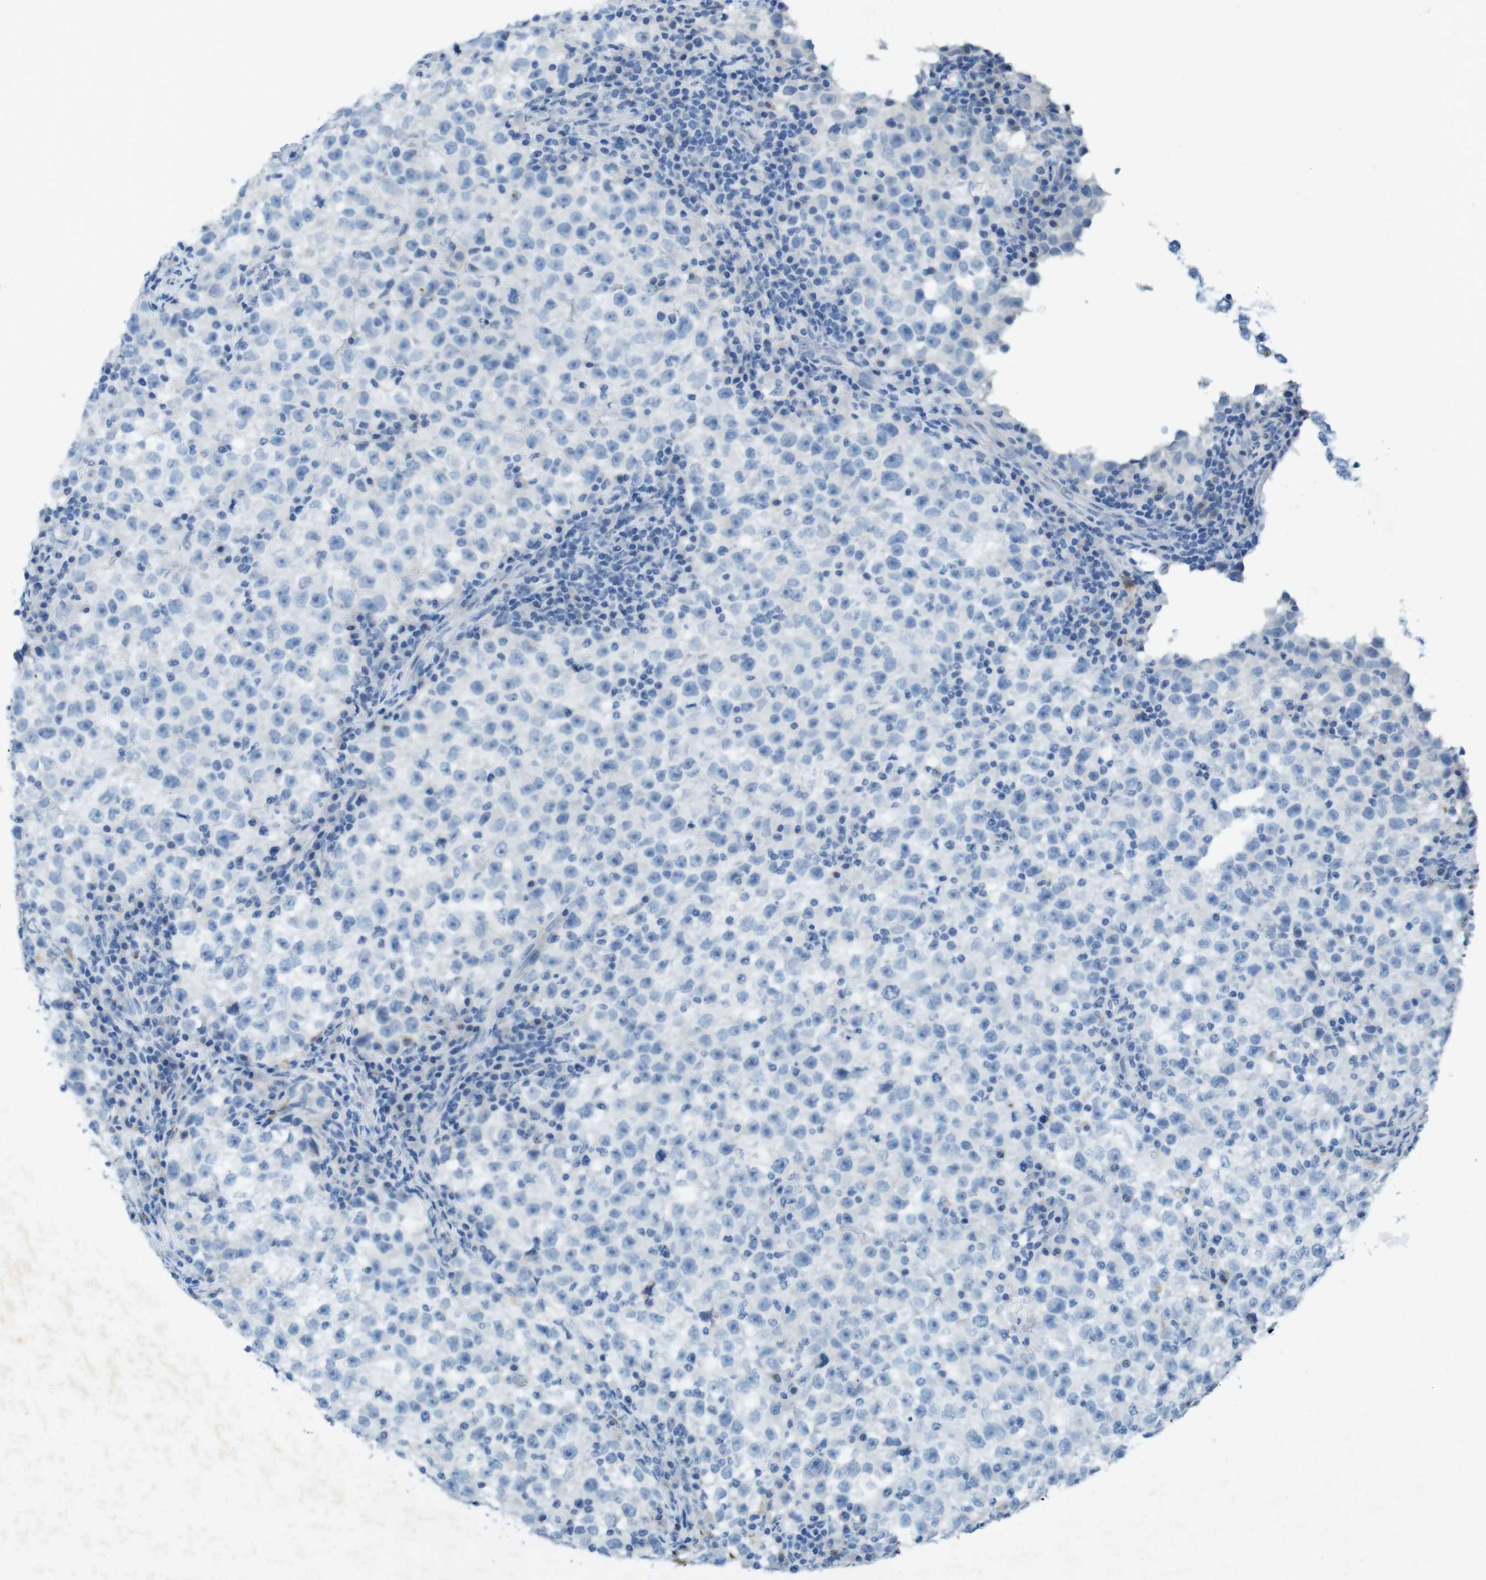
{"staining": {"intensity": "negative", "quantity": "none", "location": "none"}, "tissue": "testis cancer", "cell_type": "Tumor cells", "image_type": "cancer", "snomed": [{"axis": "morphology", "description": "Seminoma, NOS"}, {"axis": "topography", "description": "Testis"}], "caption": "An image of human testis cancer (seminoma) is negative for staining in tumor cells.", "gene": "CD320", "patient": {"sex": "male", "age": 22}}